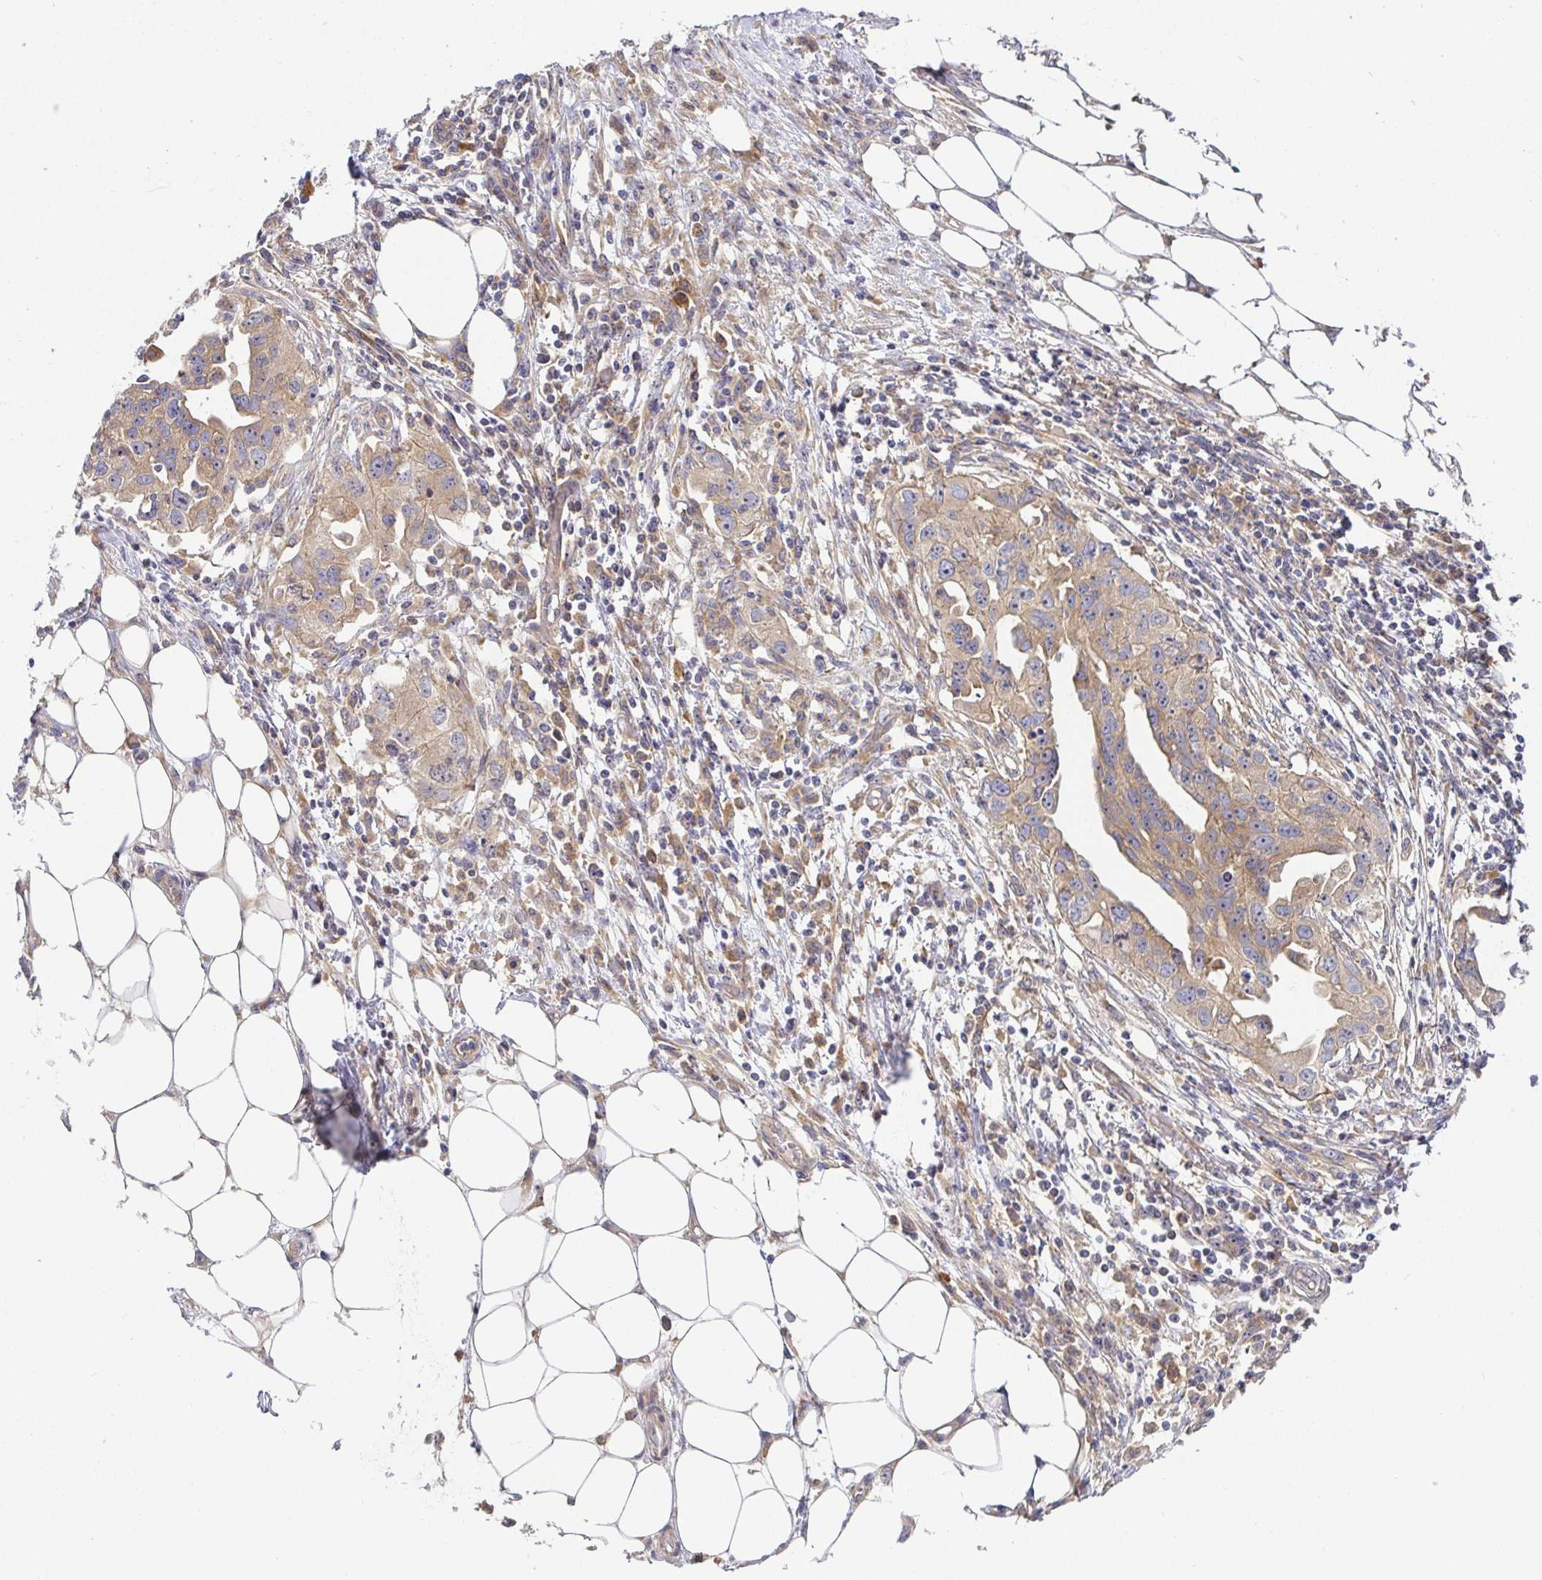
{"staining": {"intensity": "moderate", "quantity": ">75%", "location": "cytoplasmic/membranous"}, "tissue": "ovarian cancer", "cell_type": "Tumor cells", "image_type": "cancer", "snomed": [{"axis": "morphology", "description": "Carcinoma, endometroid"}, {"axis": "morphology", "description": "Cystadenocarcinoma, serous, NOS"}, {"axis": "topography", "description": "Ovary"}], "caption": "Endometroid carcinoma (ovarian) was stained to show a protein in brown. There is medium levels of moderate cytoplasmic/membranous positivity in approximately >75% of tumor cells. (brown staining indicates protein expression, while blue staining denotes nuclei).", "gene": "SNX8", "patient": {"sex": "female", "age": 45}}